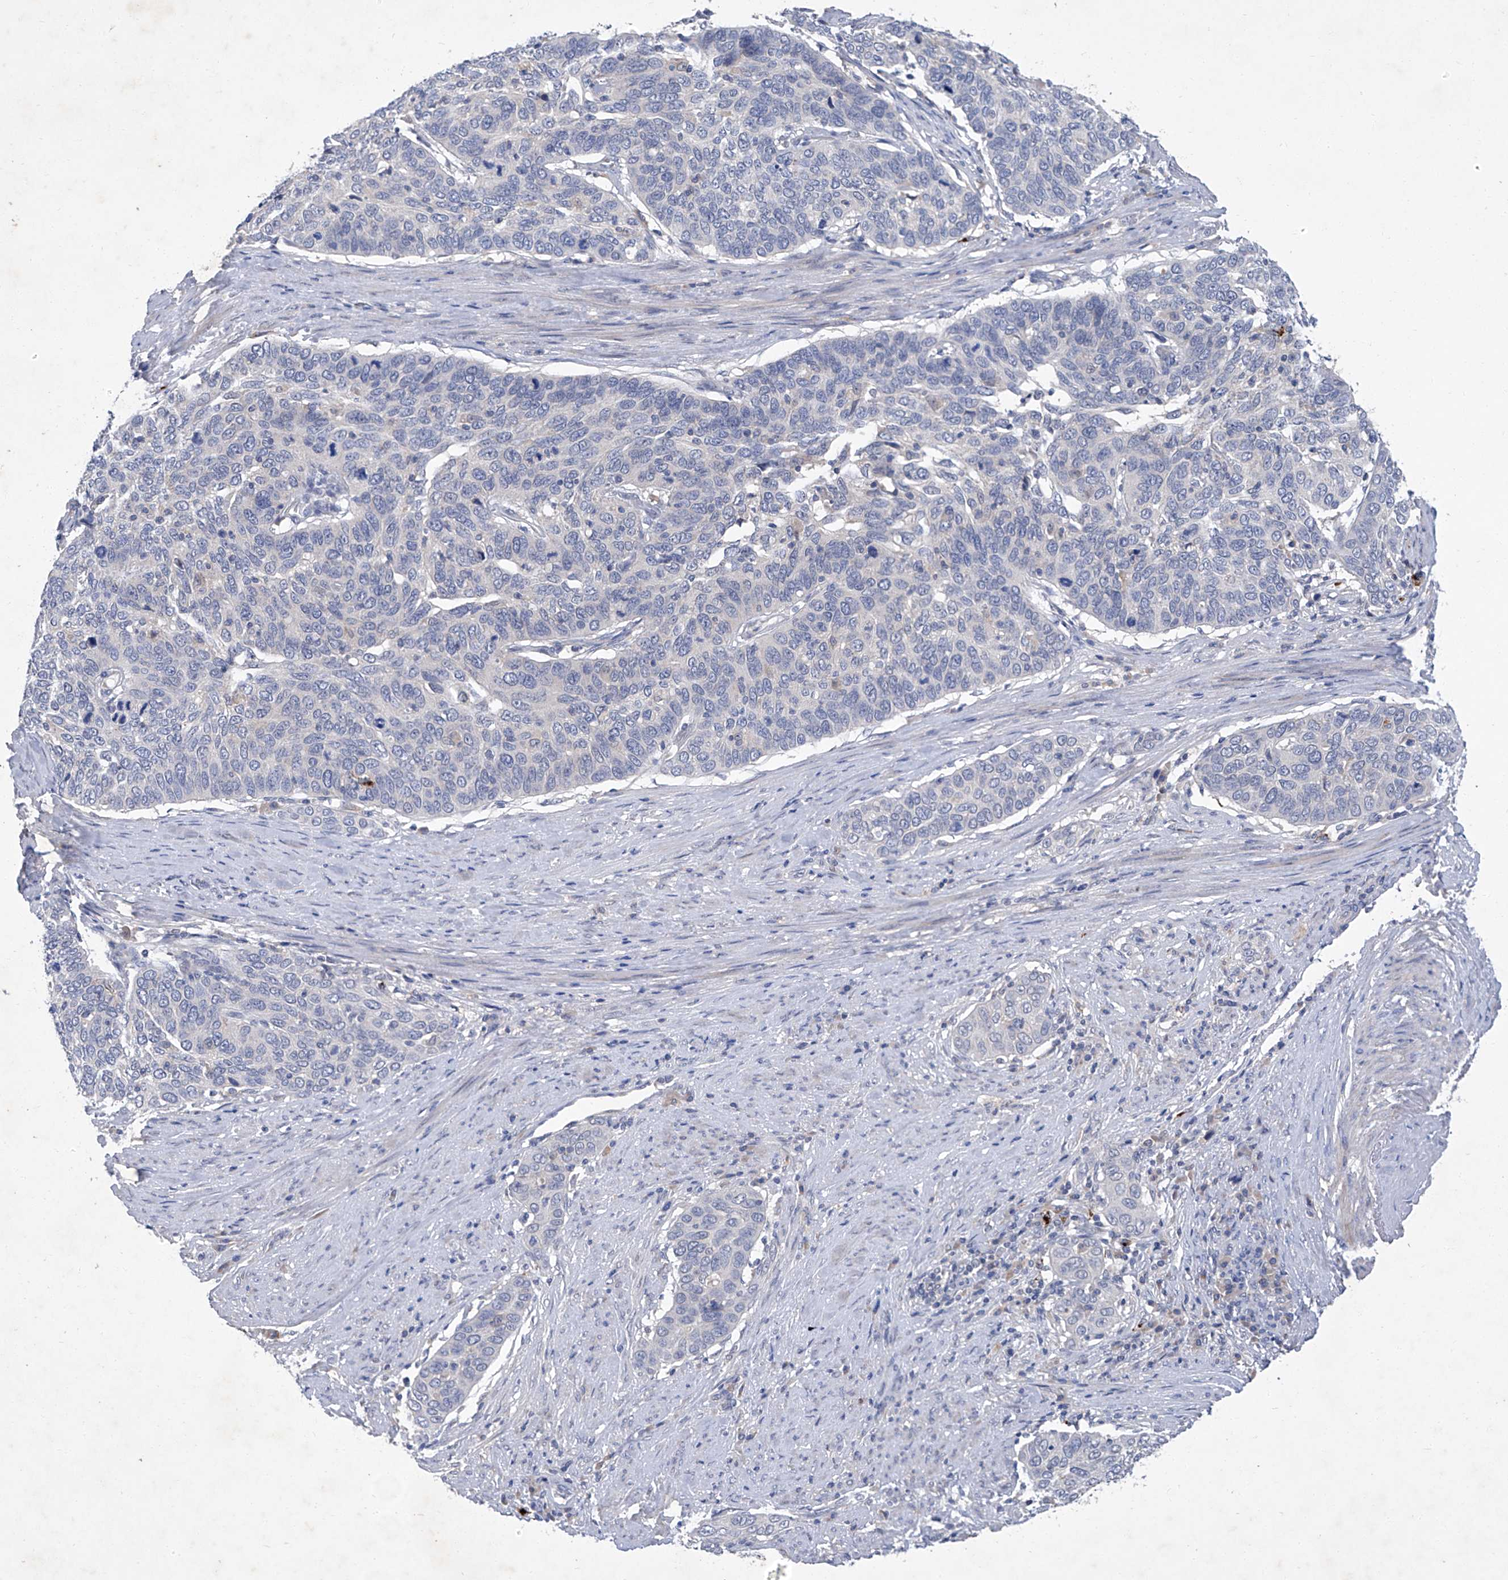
{"staining": {"intensity": "negative", "quantity": "none", "location": "none"}, "tissue": "cervical cancer", "cell_type": "Tumor cells", "image_type": "cancer", "snomed": [{"axis": "morphology", "description": "Squamous cell carcinoma, NOS"}, {"axis": "topography", "description": "Cervix"}], "caption": "This histopathology image is of cervical cancer (squamous cell carcinoma) stained with immunohistochemistry (IHC) to label a protein in brown with the nuclei are counter-stained blue. There is no staining in tumor cells.", "gene": "SBK2", "patient": {"sex": "female", "age": 60}}